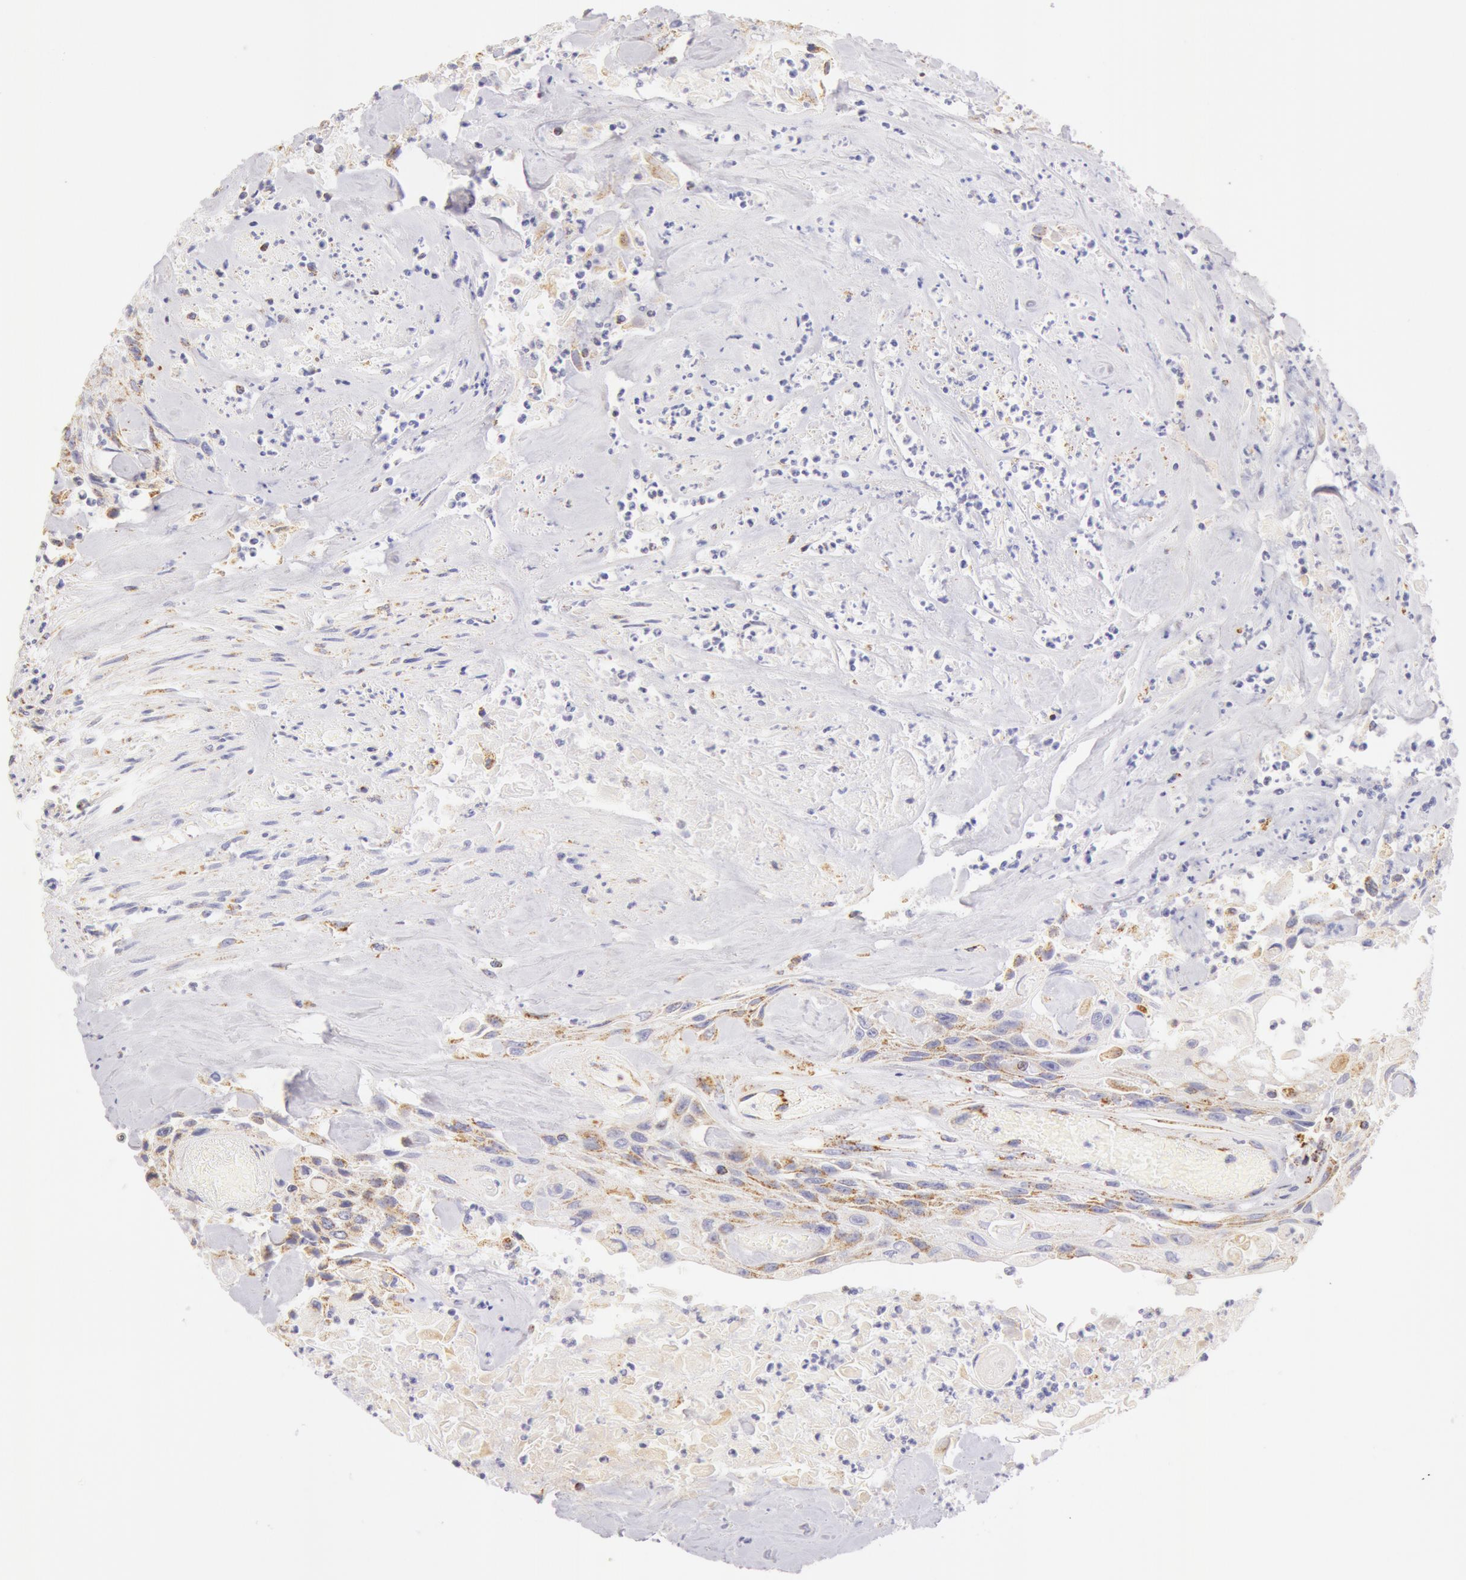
{"staining": {"intensity": "moderate", "quantity": ">75%", "location": "cytoplasmic/membranous"}, "tissue": "urothelial cancer", "cell_type": "Tumor cells", "image_type": "cancer", "snomed": [{"axis": "morphology", "description": "Urothelial carcinoma, High grade"}, {"axis": "topography", "description": "Urinary bladder"}], "caption": "The immunohistochemical stain shows moderate cytoplasmic/membranous expression in tumor cells of high-grade urothelial carcinoma tissue.", "gene": "ATP5F1B", "patient": {"sex": "female", "age": 84}}